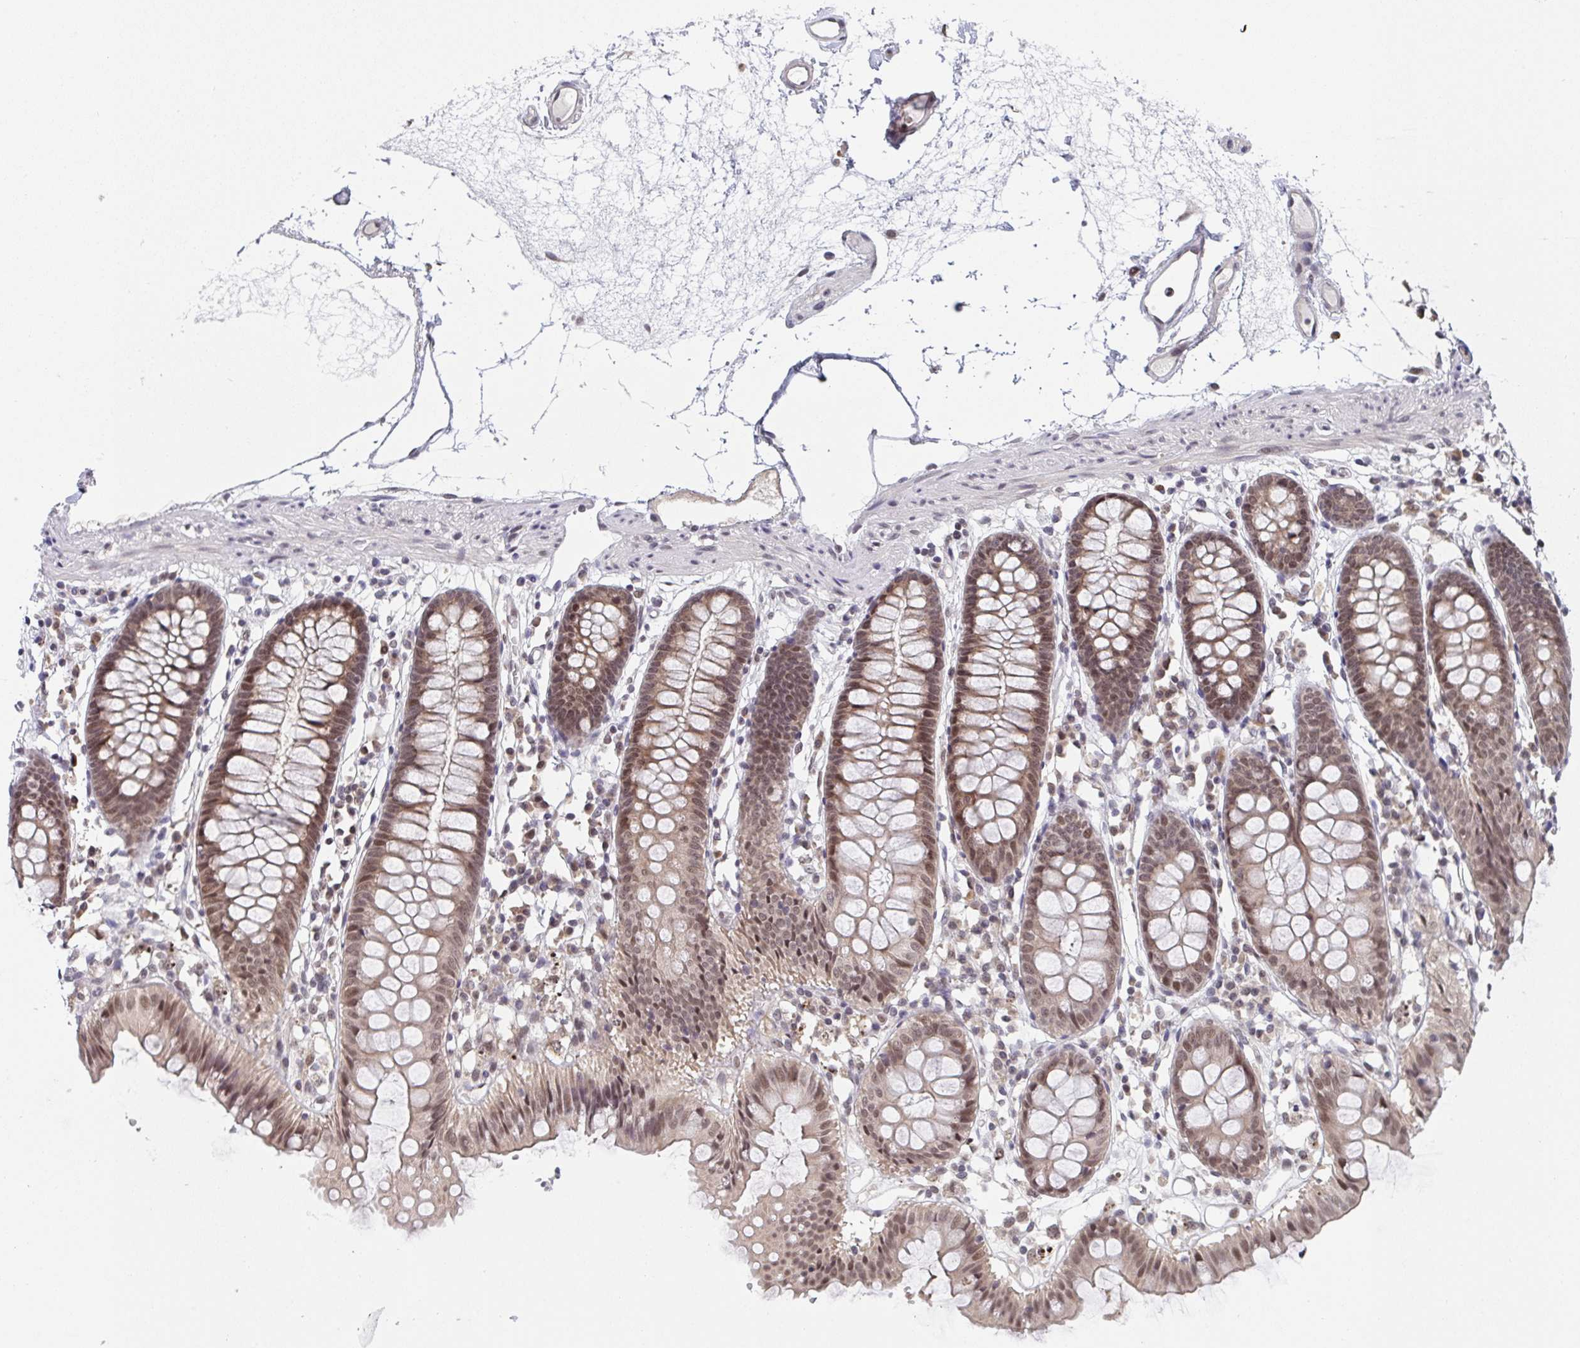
{"staining": {"intensity": "moderate", "quantity": "25%-75%", "location": "nuclear"}, "tissue": "colon", "cell_type": "Endothelial cells", "image_type": "normal", "snomed": [{"axis": "morphology", "description": "Normal tissue, NOS"}, {"axis": "topography", "description": "Colon"}], "caption": "Unremarkable colon shows moderate nuclear expression in approximately 25%-75% of endothelial cells, visualized by immunohistochemistry.", "gene": "JMJD1C", "patient": {"sex": "female", "age": 84}}